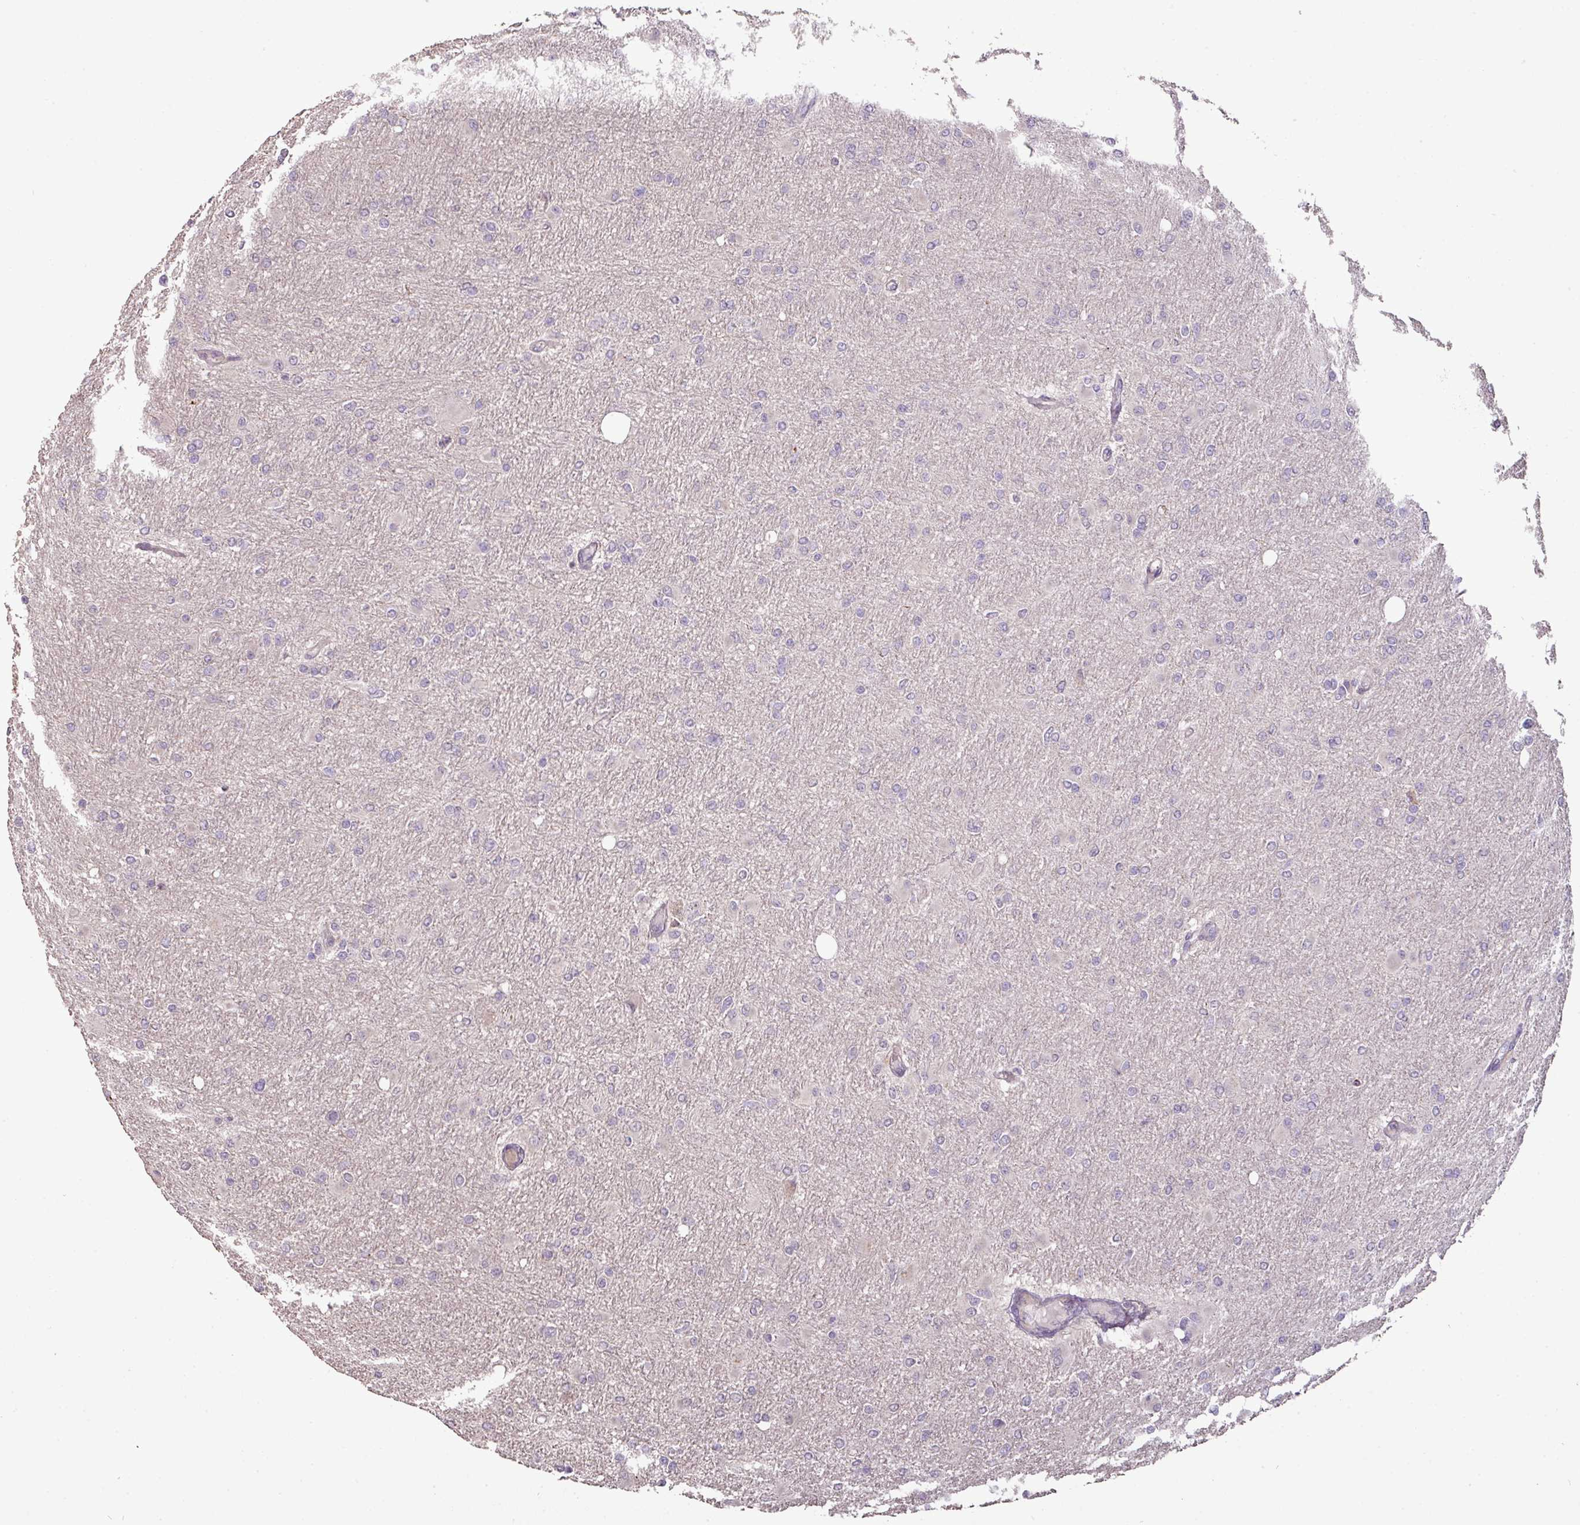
{"staining": {"intensity": "negative", "quantity": "none", "location": "none"}, "tissue": "glioma", "cell_type": "Tumor cells", "image_type": "cancer", "snomed": [{"axis": "morphology", "description": "Glioma, malignant, High grade"}, {"axis": "topography", "description": "Cerebral cortex"}], "caption": "This is a image of IHC staining of glioma, which shows no staining in tumor cells.", "gene": "CXCR5", "patient": {"sex": "female", "age": 36}}